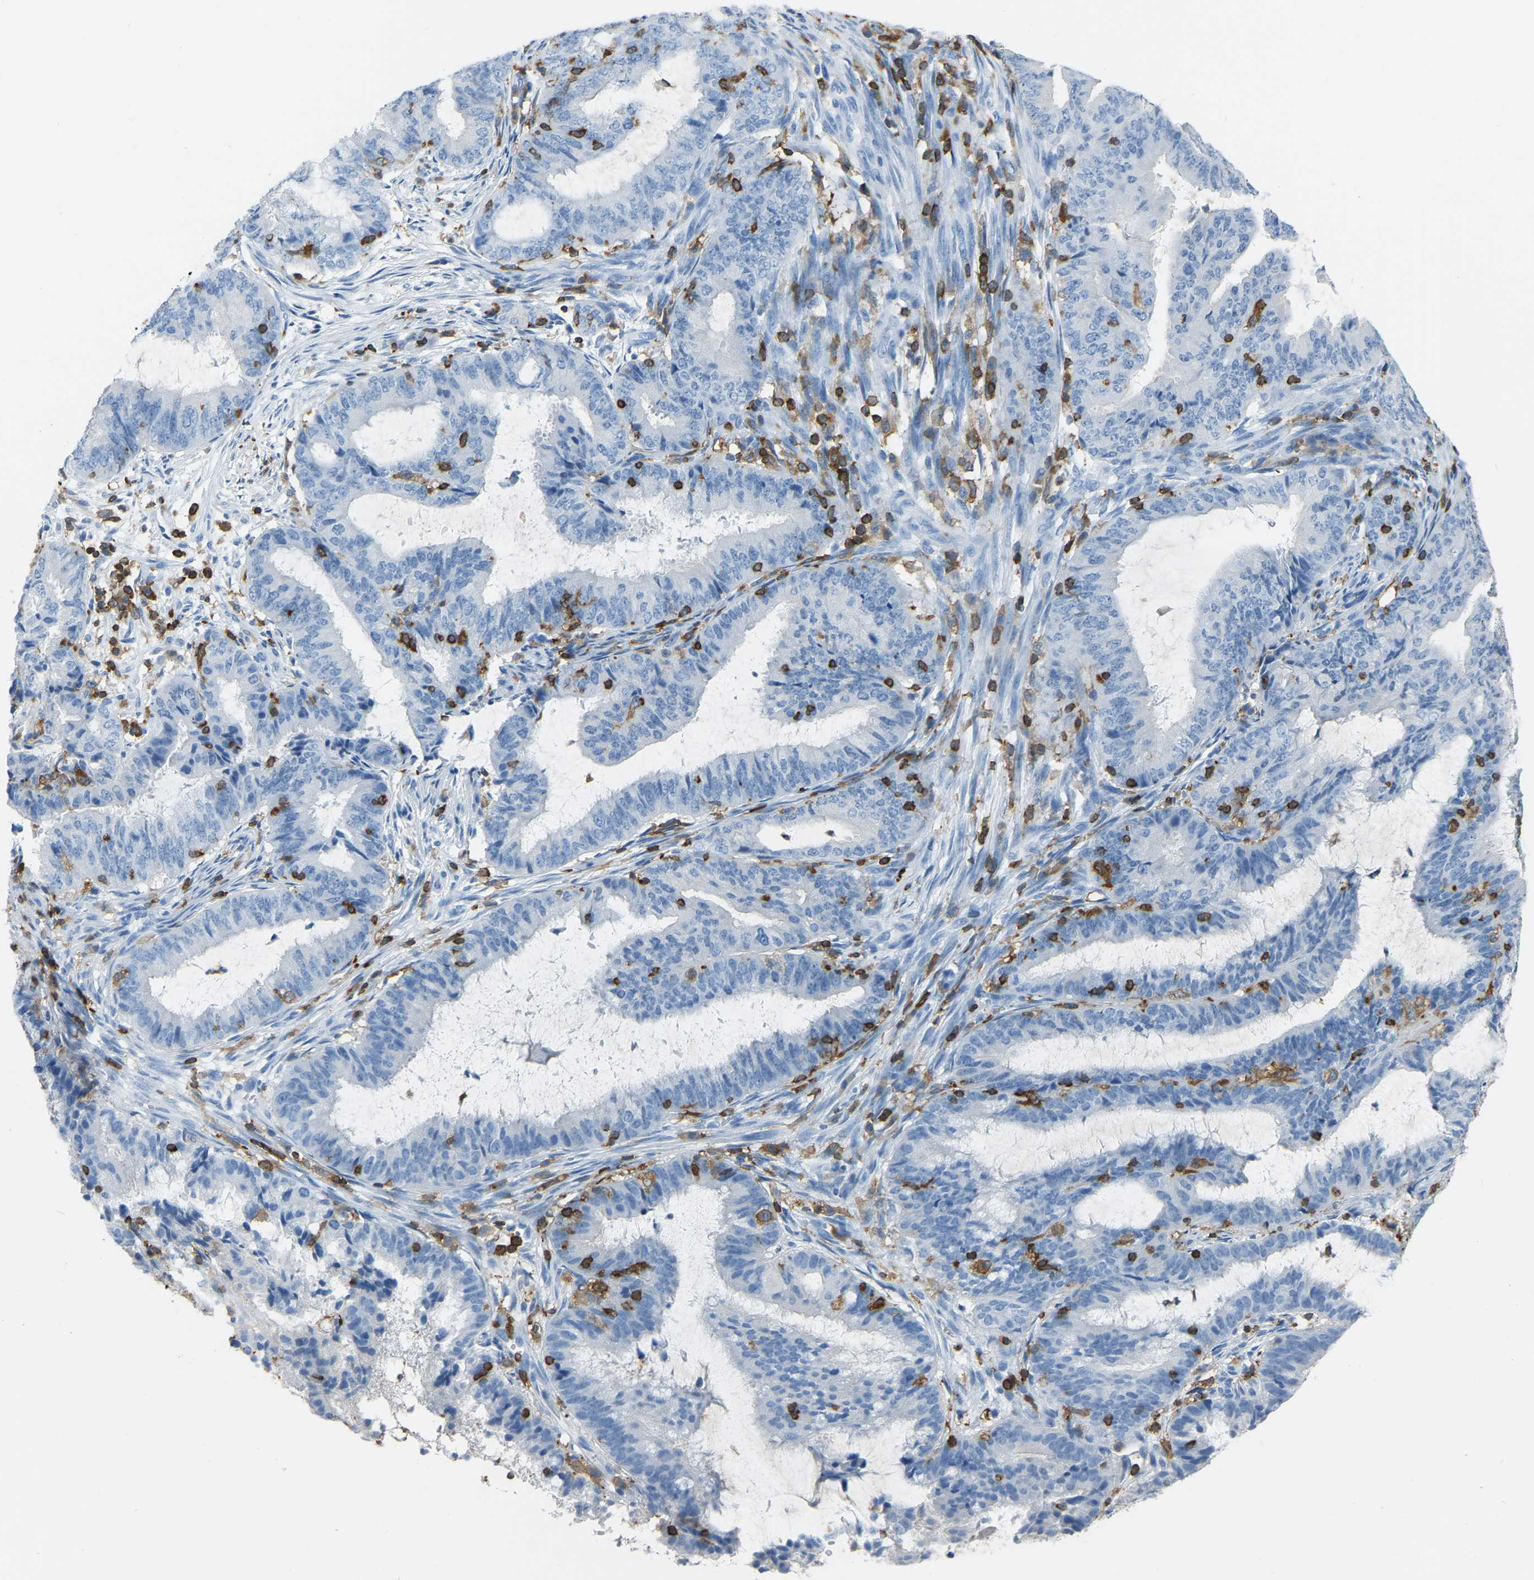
{"staining": {"intensity": "negative", "quantity": "none", "location": "none"}, "tissue": "endometrial cancer", "cell_type": "Tumor cells", "image_type": "cancer", "snomed": [{"axis": "morphology", "description": "Adenocarcinoma, NOS"}, {"axis": "topography", "description": "Endometrium"}], "caption": "Immunohistochemistry of endometrial cancer (adenocarcinoma) shows no positivity in tumor cells. (Stains: DAB (3,3'-diaminobenzidine) immunohistochemistry (IHC) with hematoxylin counter stain, Microscopy: brightfield microscopy at high magnification).", "gene": "ARHGAP45", "patient": {"sex": "female", "age": 51}}